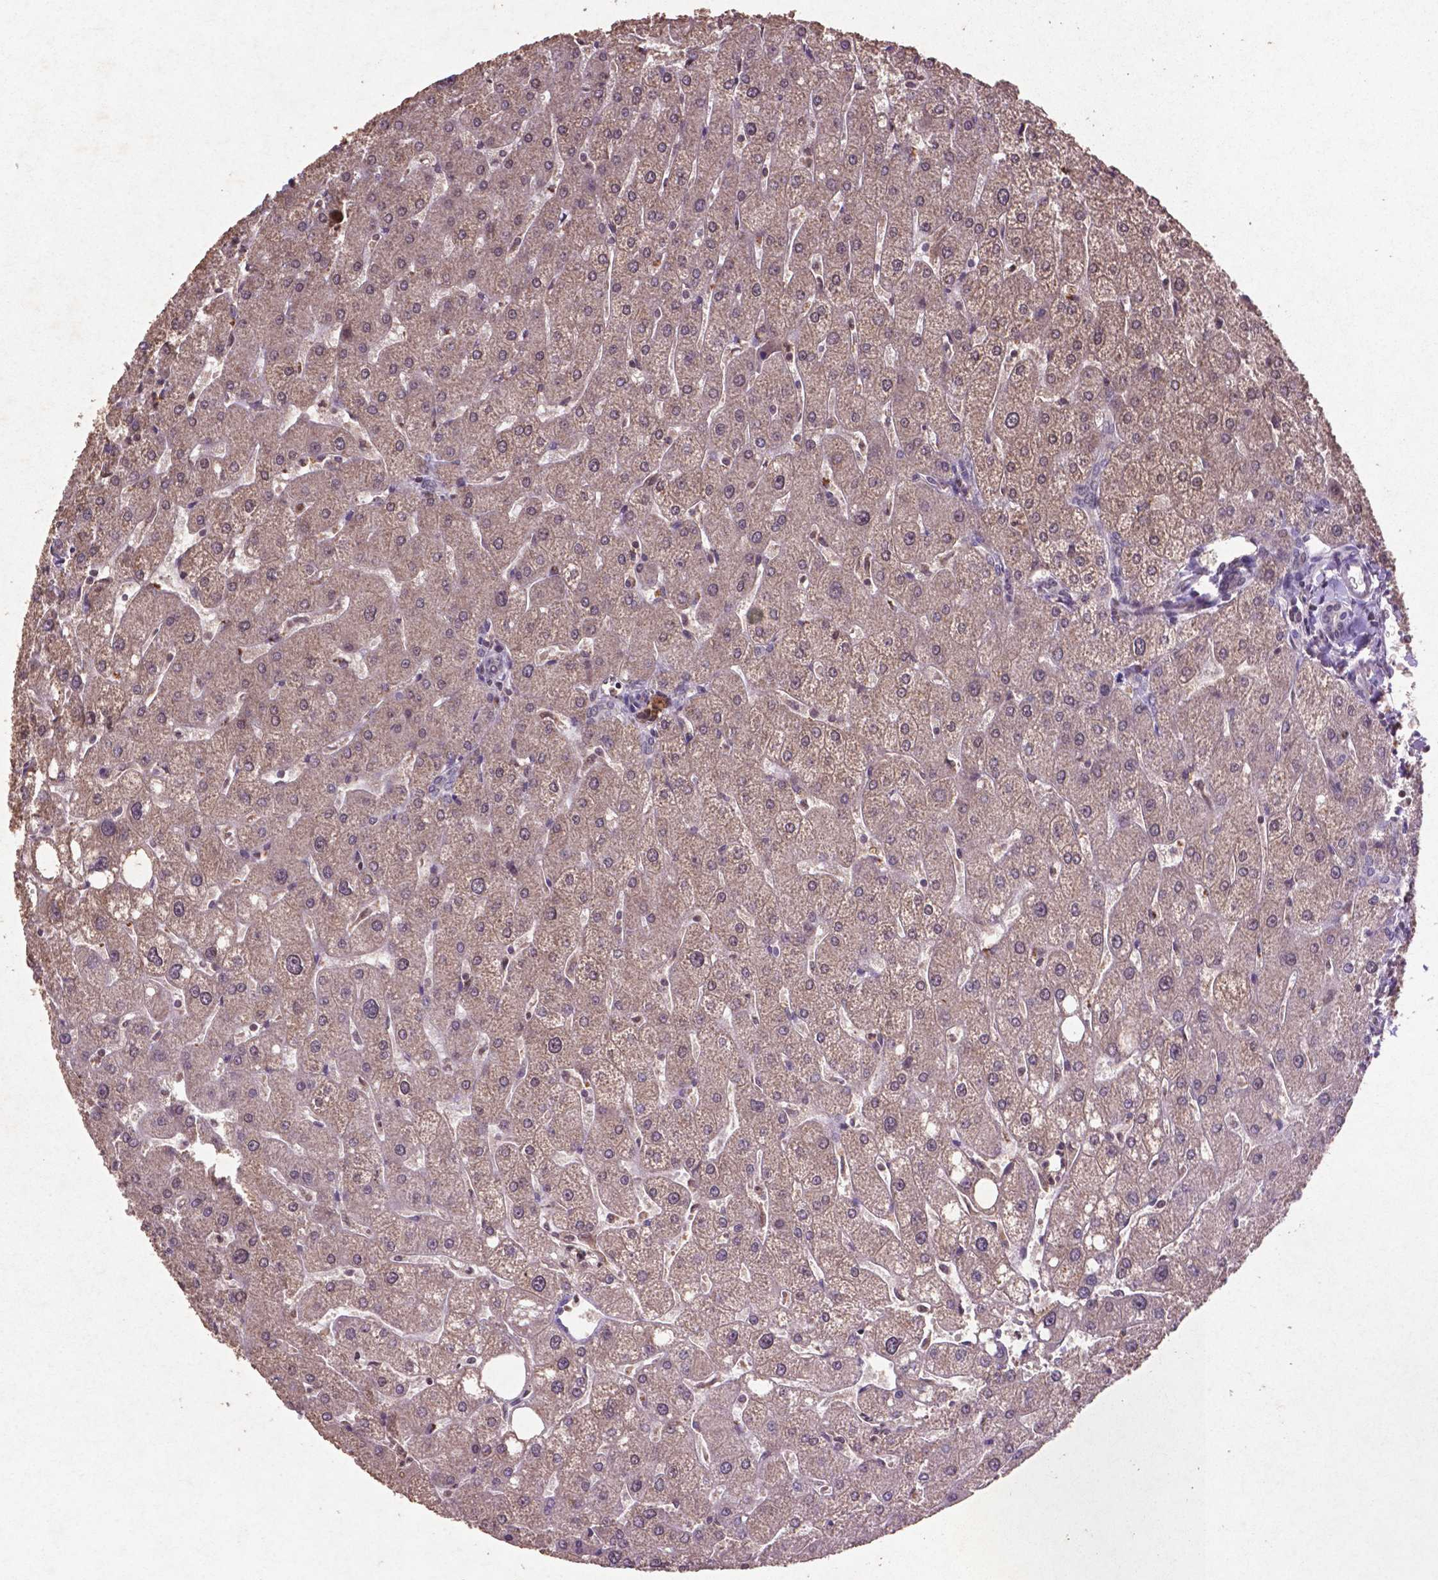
{"staining": {"intensity": "negative", "quantity": "none", "location": "none"}, "tissue": "liver", "cell_type": "Cholangiocytes", "image_type": "normal", "snomed": [{"axis": "morphology", "description": "Normal tissue, NOS"}, {"axis": "topography", "description": "Liver"}], "caption": "A photomicrograph of liver stained for a protein demonstrates no brown staining in cholangiocytes.", "gene": "GLRX", "patient": {"sex": "male", "age": 67}}